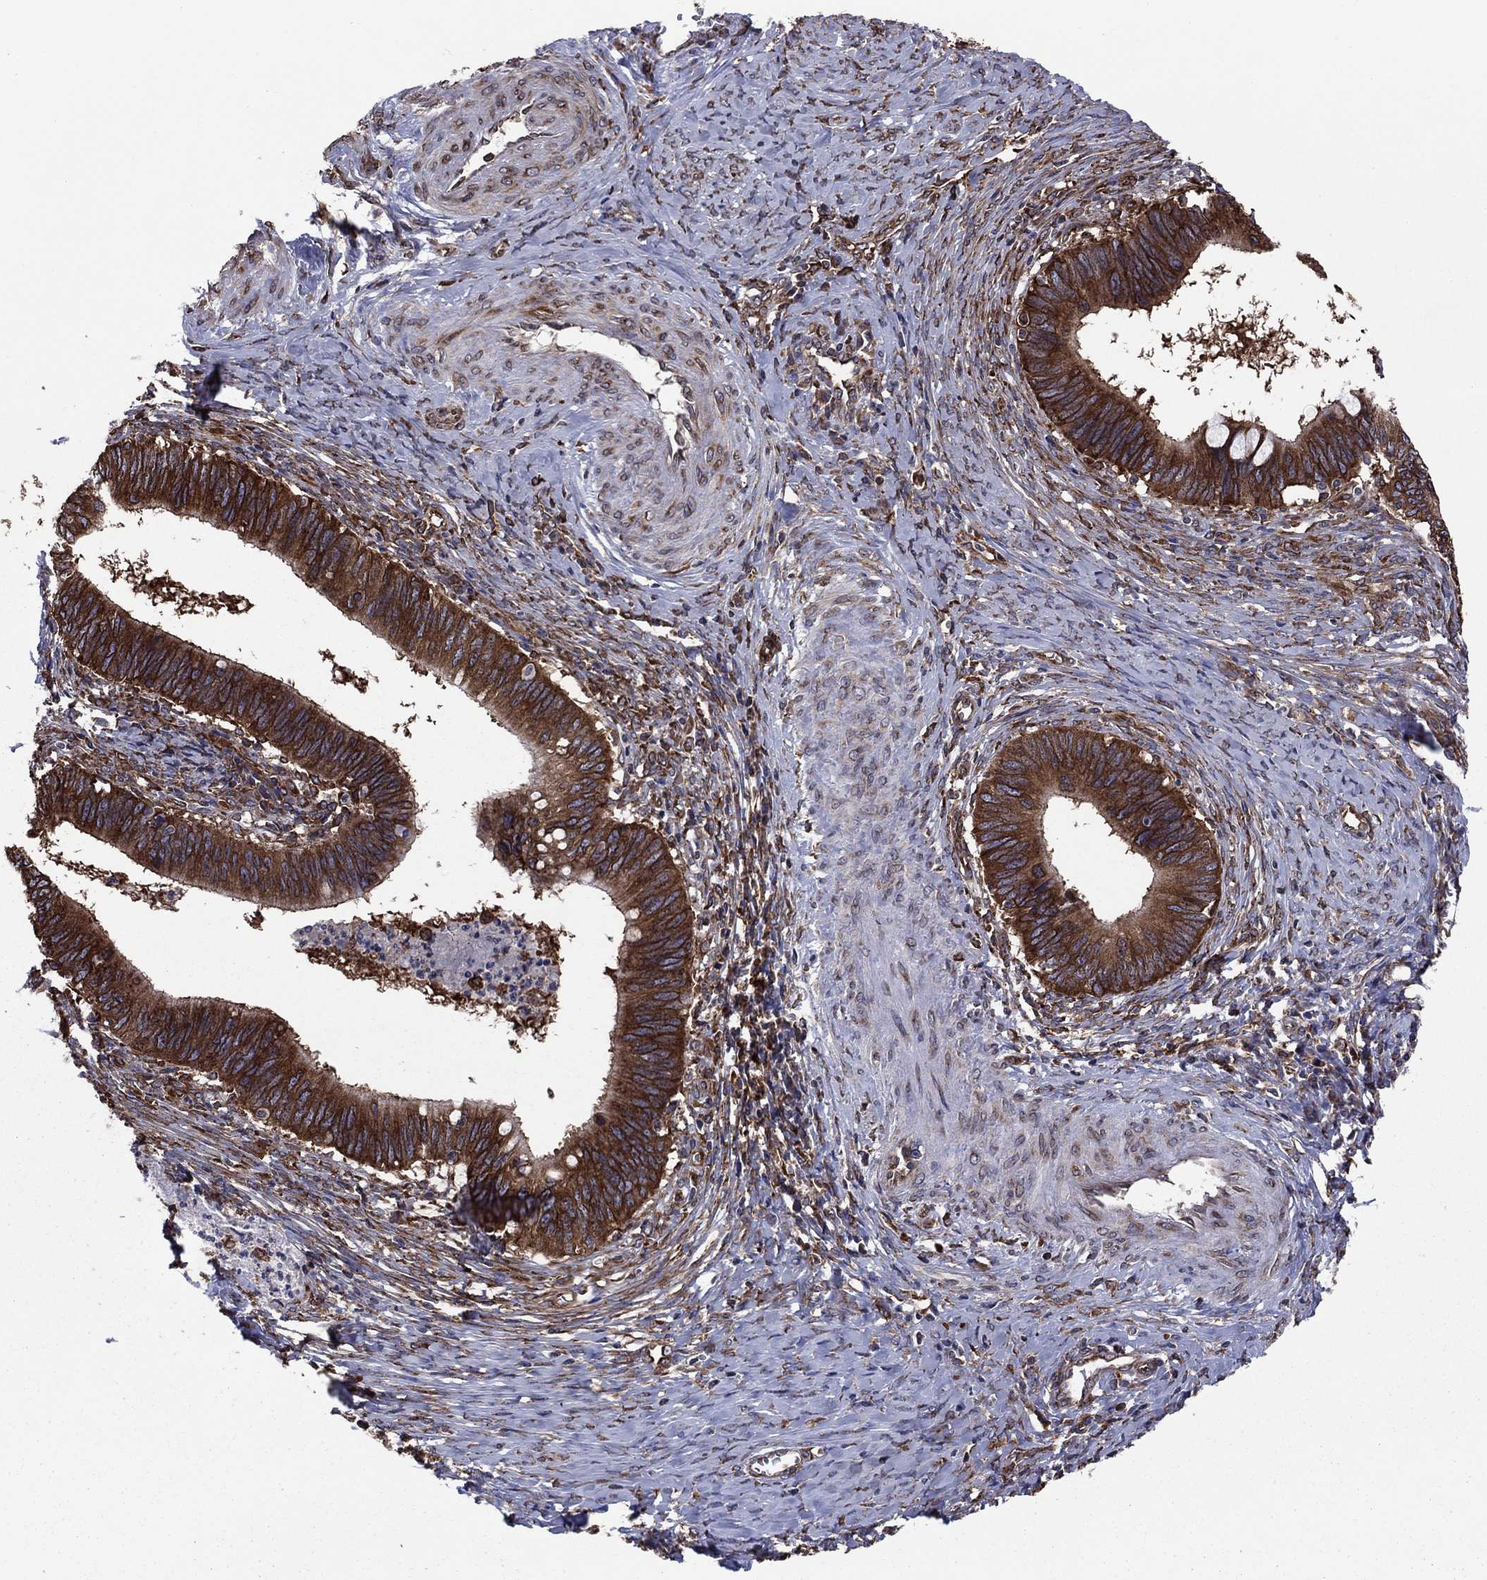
{"staining": {"intensity": "strong", "quantity": ">75%", "location": "cytoplasmic/membranous"}, "tissue": "cervical cancer", "cell_type": "Tumor cells", "image_type": "cancer", "snomed": [{"axis": "morphology", "description": "Adenocarcinoma, NOS"}, {"axis": "topography", "description": "Cervix"}], "caption": "Immunohistochemistry (IHC) (DAB) staining of human adenocarcinoma (cervical) shows strong cytoplasmic/membranous protein staining in about >75% of tumor cells. (DAB IHC with brightfield microscopy, high magnification).", "gene": "YBX1", "patient": {"sex": "female", "age": 42}}